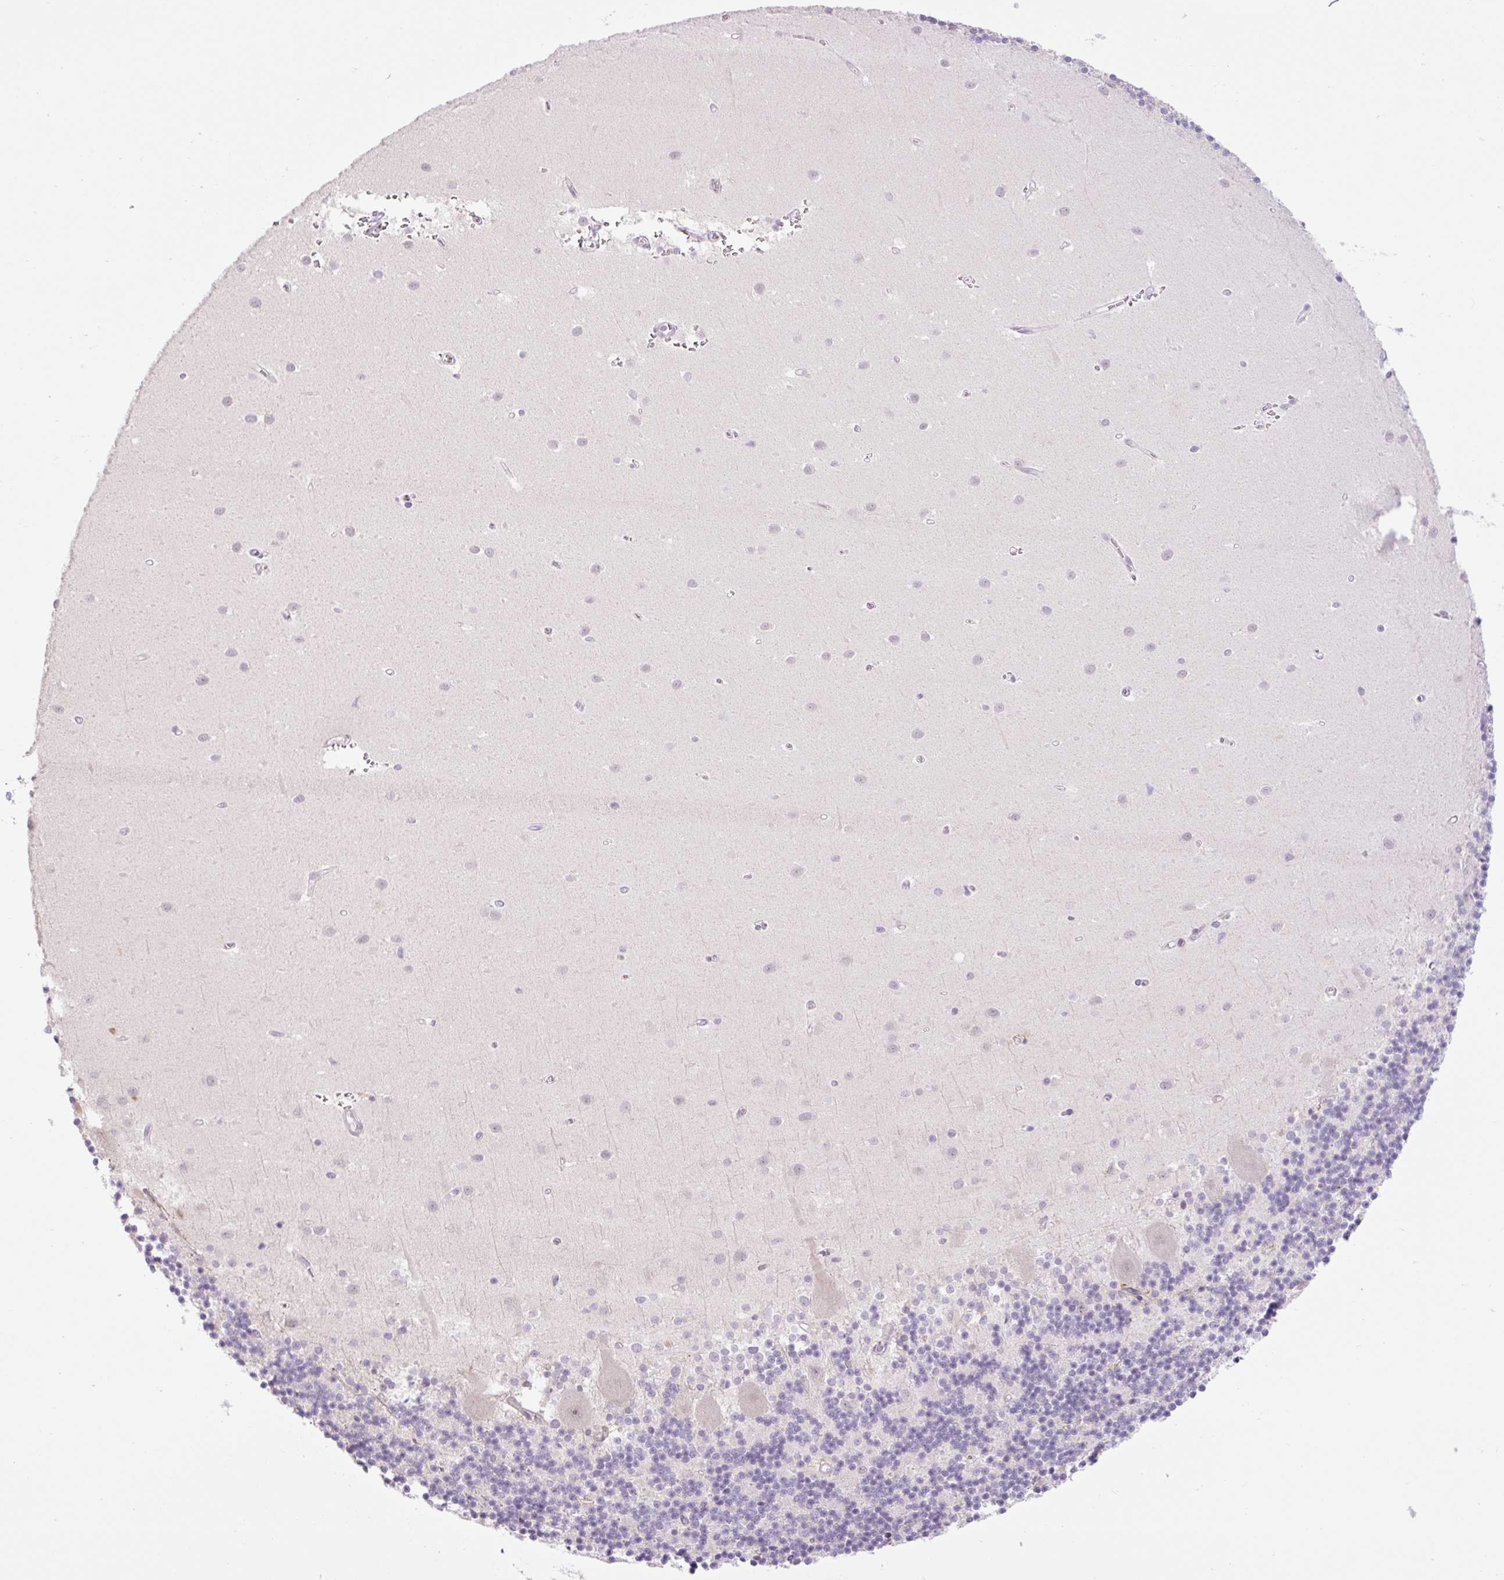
{"staining": {"intensity": "negative", "quantity": "none", "location": "none"}, "tissue": "cerebellum", "cell_type": "Cells in granular layer", "image_type": "normal", "snomed": [{"axis": "morphology", "description": "Normal tissue, NOS"}, {"axis": "topography", "description": "Cerebellum"}], "caption": "An immunohistochemistry (IHC) photomicrograph of unremarkable cerebellum is shown. There is no staining in cells in granular layer of cerebellum. (DAB IHC, high magnification).", "gene": "ICE1", "patient": {"sex": "male", "age": 54}}